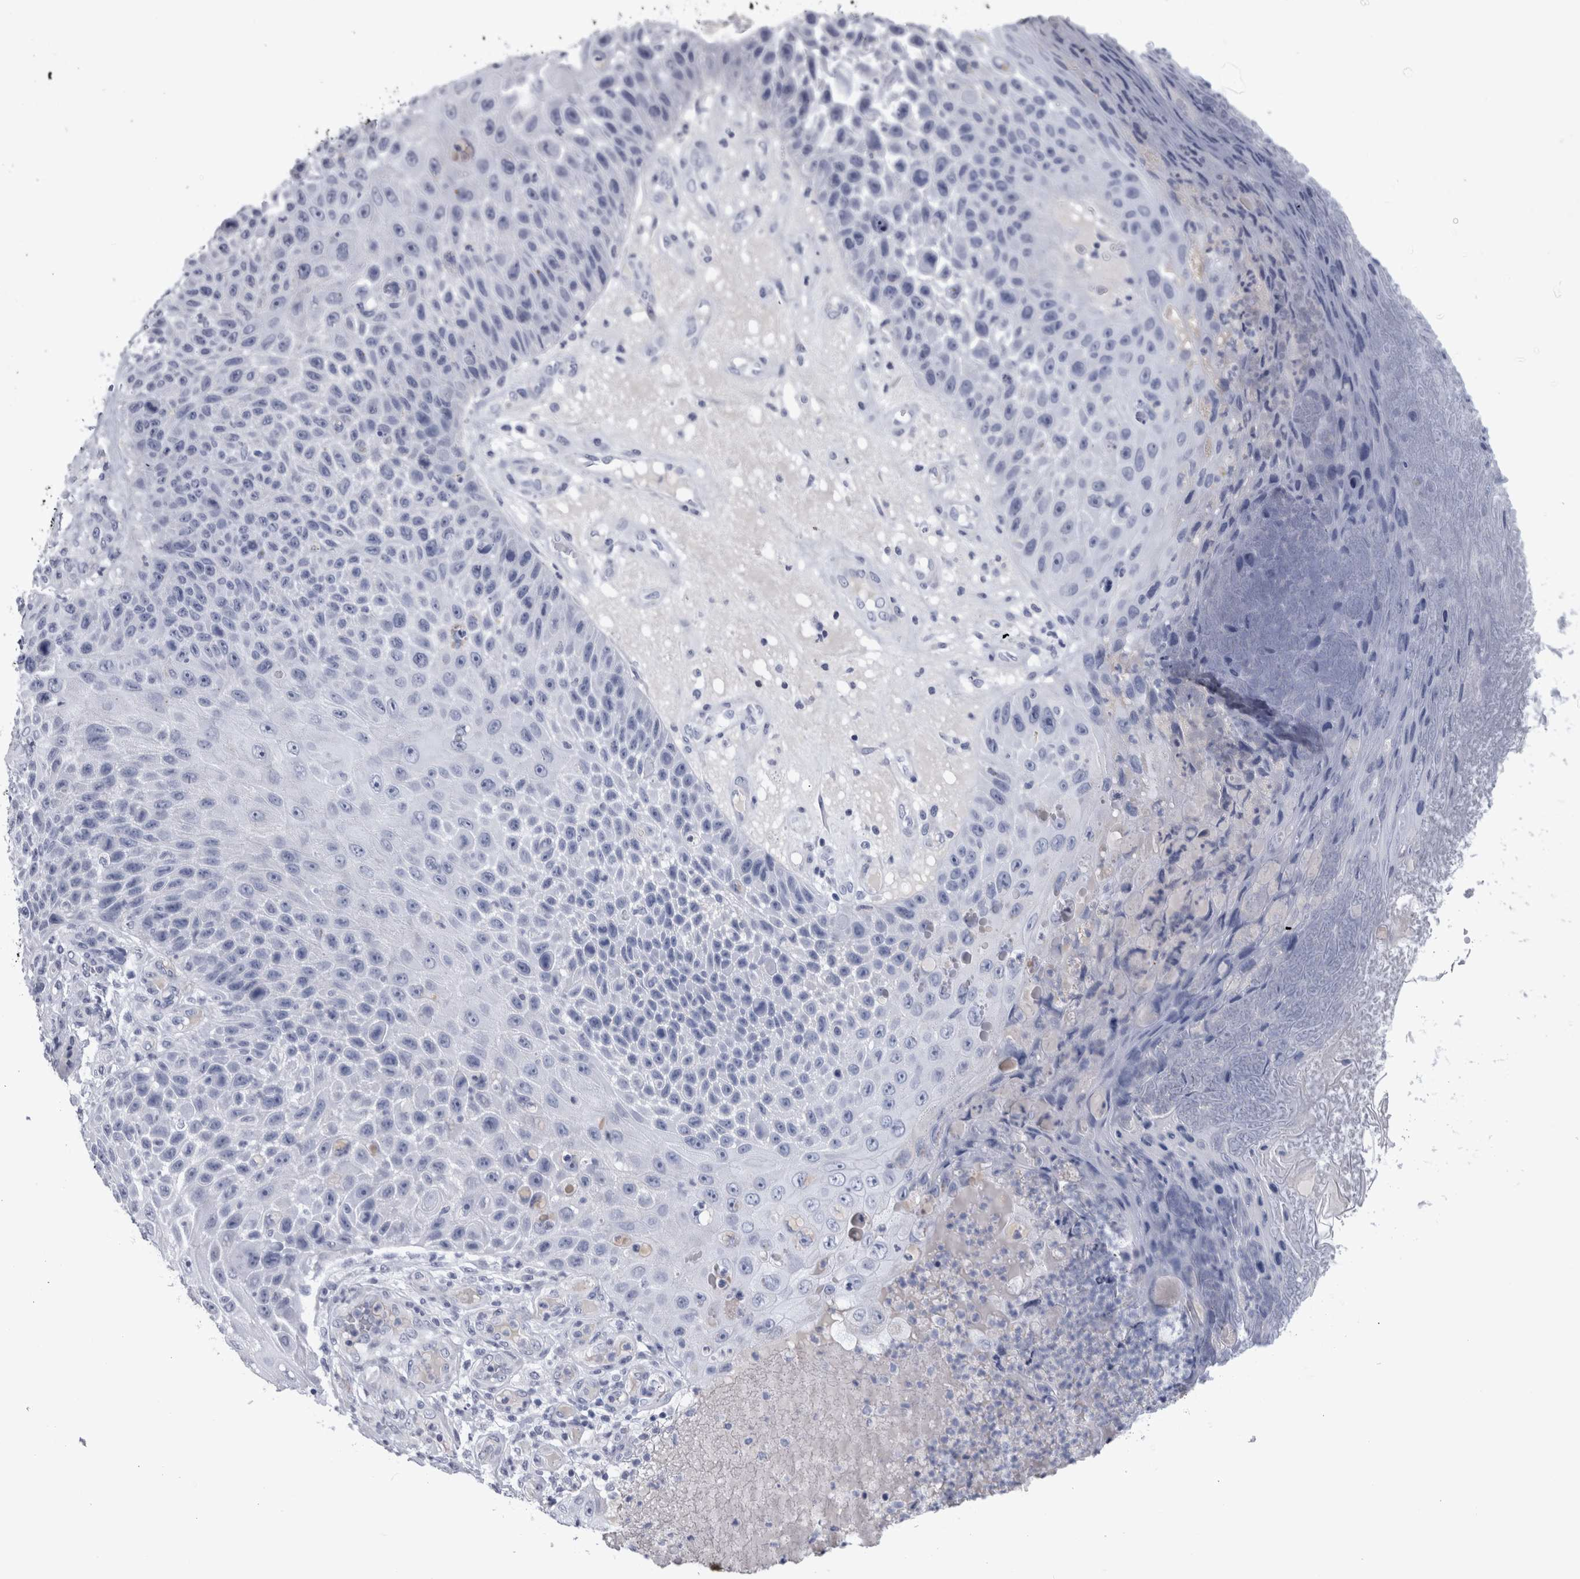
{"staining": {"intensity": "negative", "quantity": "none", "location": "none"}, "tissue": "skin cancer", "cell_type": "Tumor cells", "image_type": "cancer", "snomed": [{"axis": "morphology", "description": "Squamous cell carcinoma, NOS"}, {"axis": "topography", "description": "Skin"}], "caption": "Tumor cells show no significant positivity in squamous cell carcinoma (skin).", "gene": "PAX5", "patient": {"sex": "female", "age": 88}}